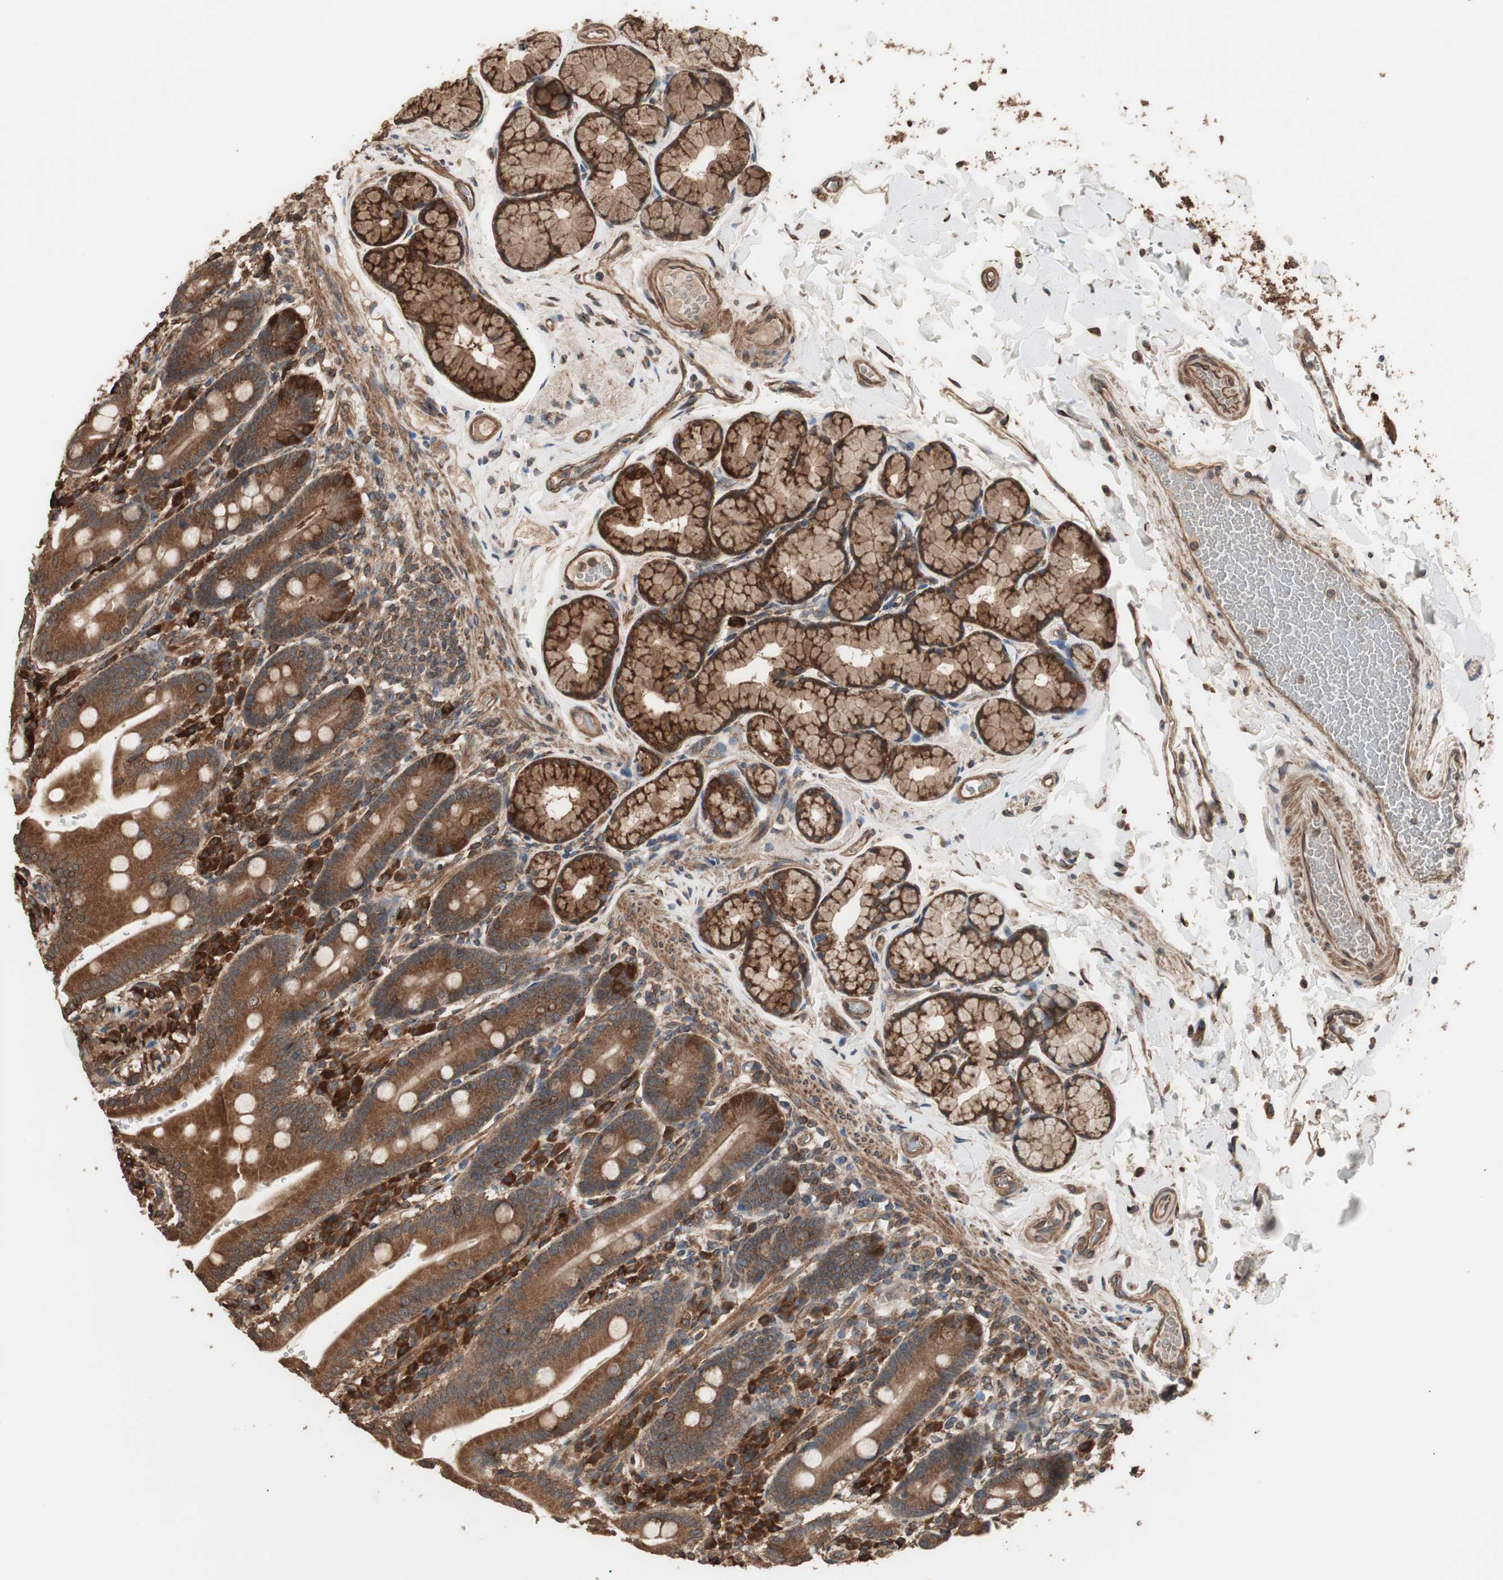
{"staining": {"intensity": "strong", "quantity": ">75%", "location": "cytoplasmic/membranous"}, "tissue": "duodenum", "cell_type": "Glandular cells", "image_type": "normal", "snomed": [{"axis": "morphology", "description": "Normal tissue, NOS"}, {"axis": "topography", "description": "Small intestine, NOS"}], "caption": "An immunohistochemistry (IHC) histopathology image of normal tissue is shown. Protein staining in brown highlights strong cytoplasmic/membranous positivity in duodenum within glandular cells.", "gene": "LZTS1", "patient": {"sex": "female", "age": 71}}